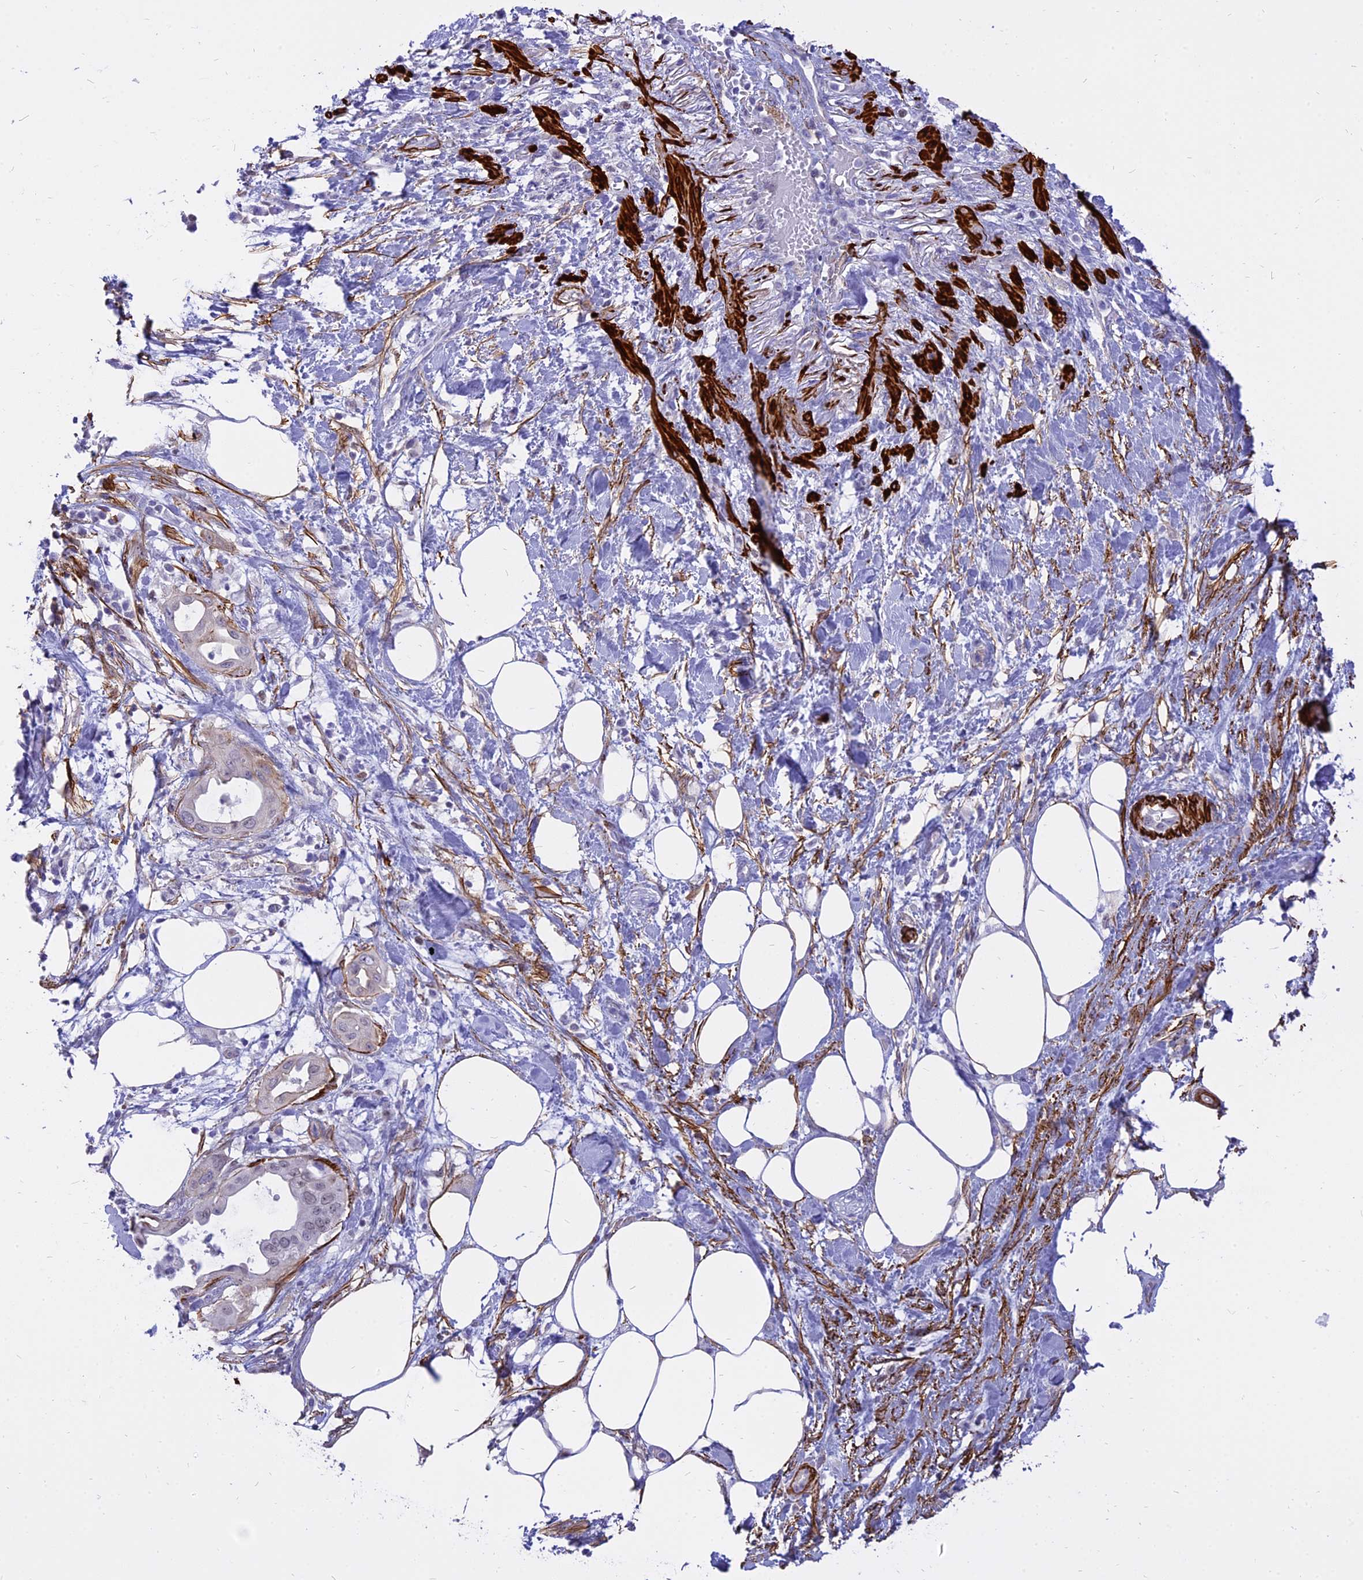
{"staining": {"intensity": "negative", "quantity": "none", "location": "none"}, "tissue": "pancreatic cancer", "cell_type": "Tumor cells", "image_type": "cancer", "snomed": [{"axis": "morphology", "description": "Adenocarcinoma, NOS"}, {"axis": "topography", "description": "Pancreas"}], "caption": "High power microscopy micrograph of an immunohistochemistry micrograph of pancreatic cancer (adenocarcinoma), revealing no significant positivity in tumor cells. (Stains: DAB (3,3'-diaminobenzidine) immunohistochemistry (IHC) with hematoxylin counter stain, Microscopy: brightfield microscopy at high magnification).", "gene": "CENPV", "patient": {"sex": "male", "age": 68}}